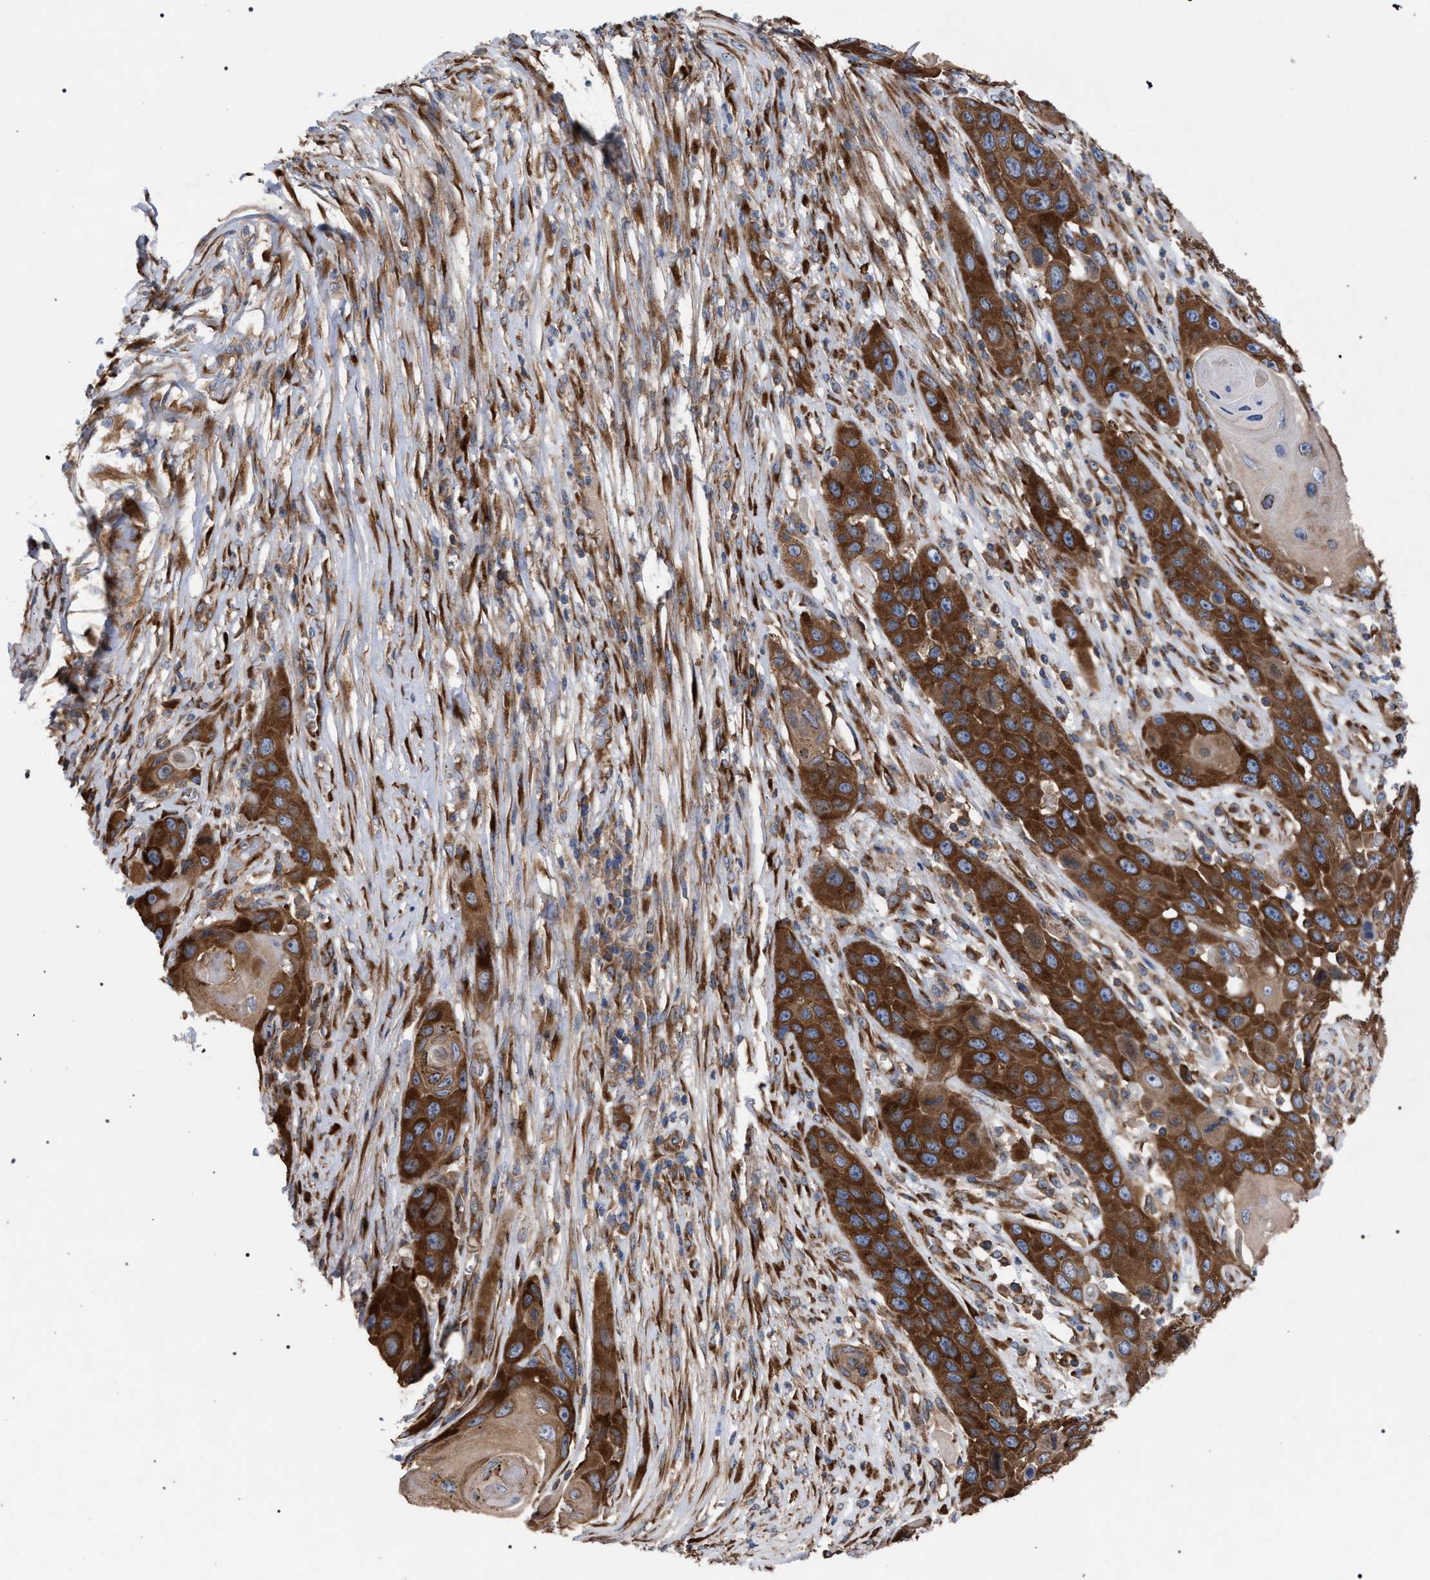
{"staining": {"intensity": "strong", "quantity": ">75%", "location": "cytoplasmic/membranous"}, "tissue": "skin cancer", "cell_type": "Tumor cells", "image_type": "cancer", "snomed": [{"axis": "morphology", "description": "Squamous cell carcinoma, NOS"}, {"axis": "topography", "description": "Skin"}], "caption": "An IHC image of tumor tissue is shown. Protein staining in brown shows strong cytoplasmic/membranous positivity in squamous cell carcinoma (skin) within tumor cells.", "gene": "CDR2L", "patient": {"sex": "male", "age": 55}}